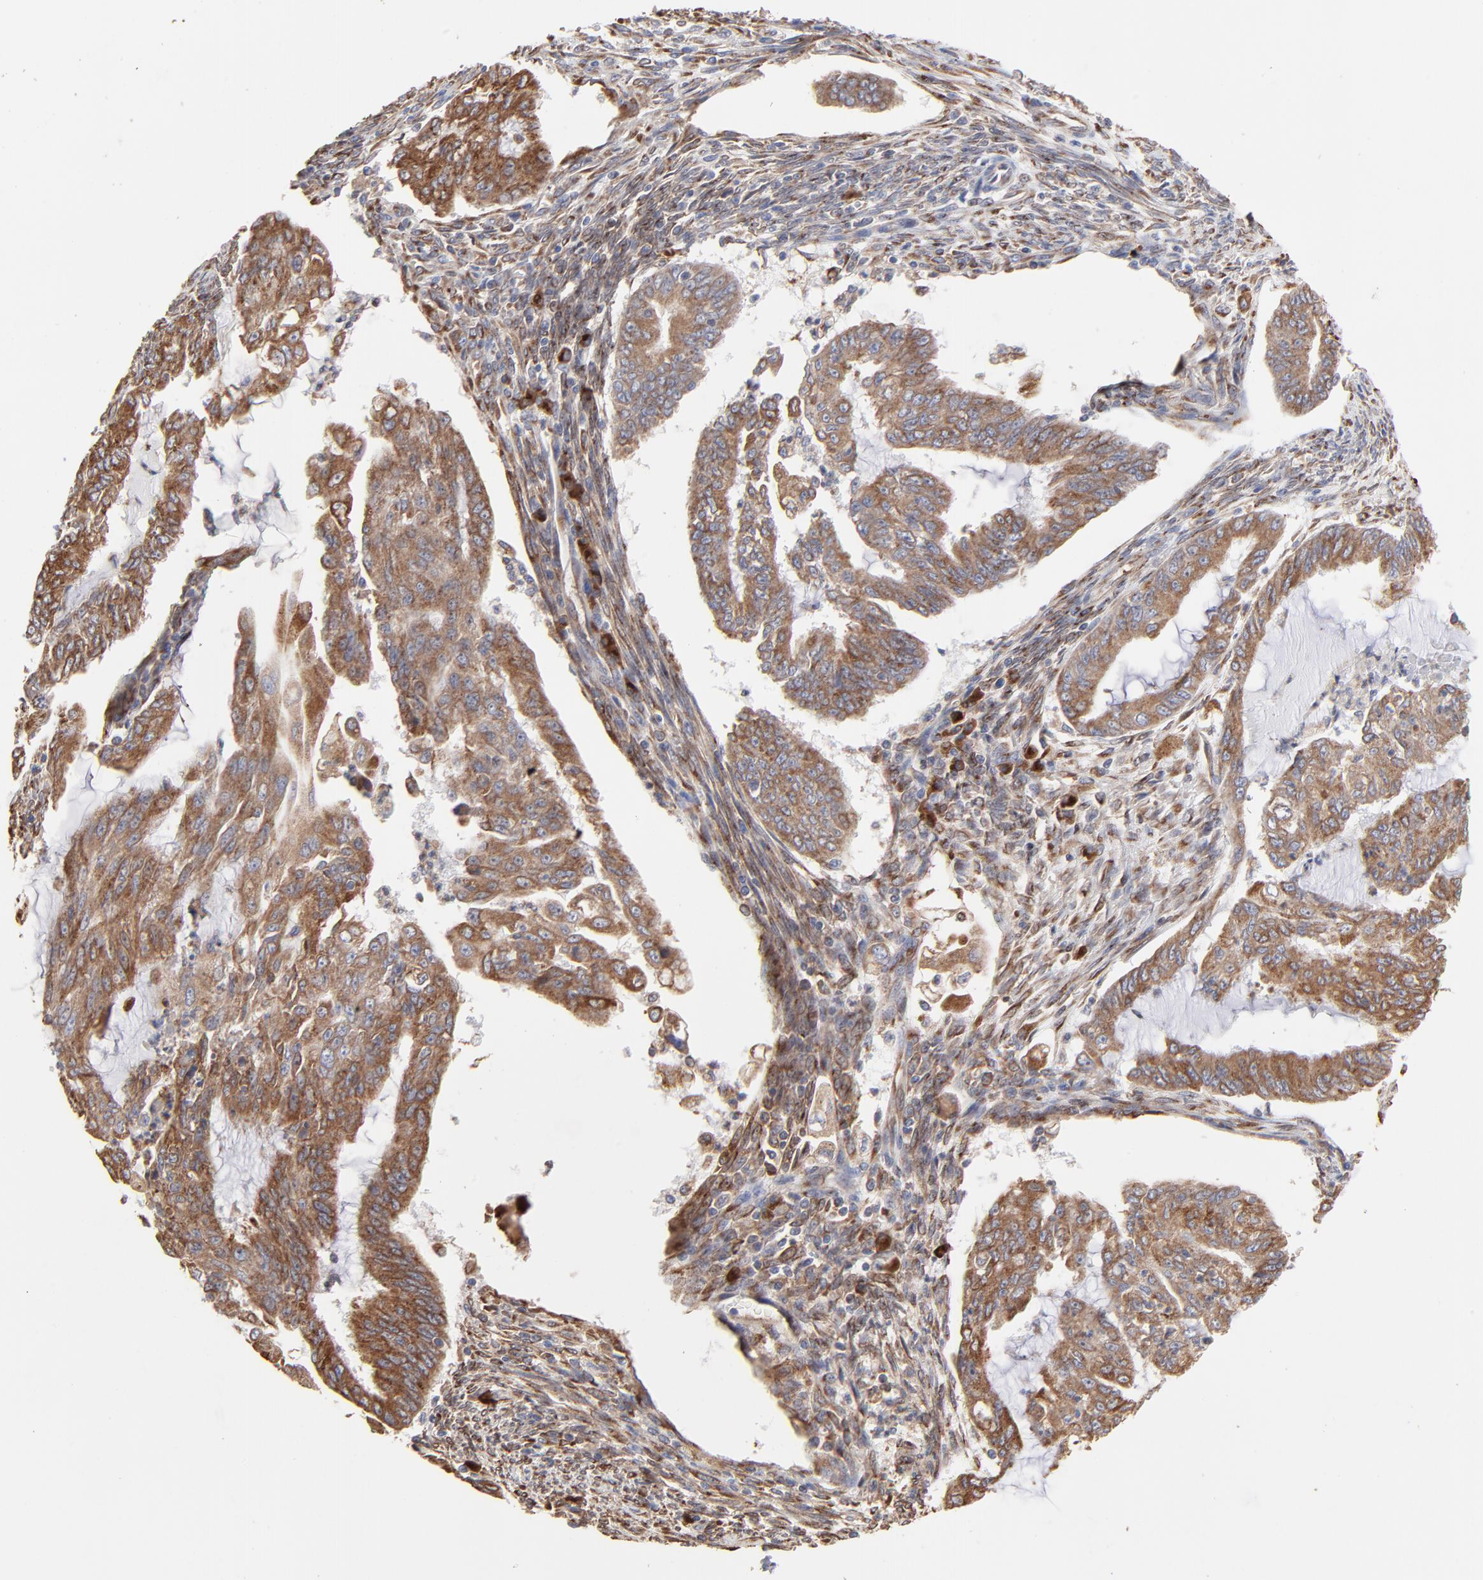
{"staining": {"intensity": "moderate", "quantity": ">75%", "location": "cytoplasmic/membranous"}, "tissue": "endometrial cancer", "cell_type": "Tumor cells", "image_type": "cancer", "snomed": [{"axis": "morphology", "description": "Adenocarcinoma, NOS"}, {"axis": "topography", "description": "Endometrium"}], "caption": "This photomicrograph shows IHC staining of human adenocarcinoma (endometrial), with medium moderate cytoplasmic/membranous expression in about >75% of tumor cells.", "gene": "LMAN1", "patient": {"sex": "female", "age": 75}}